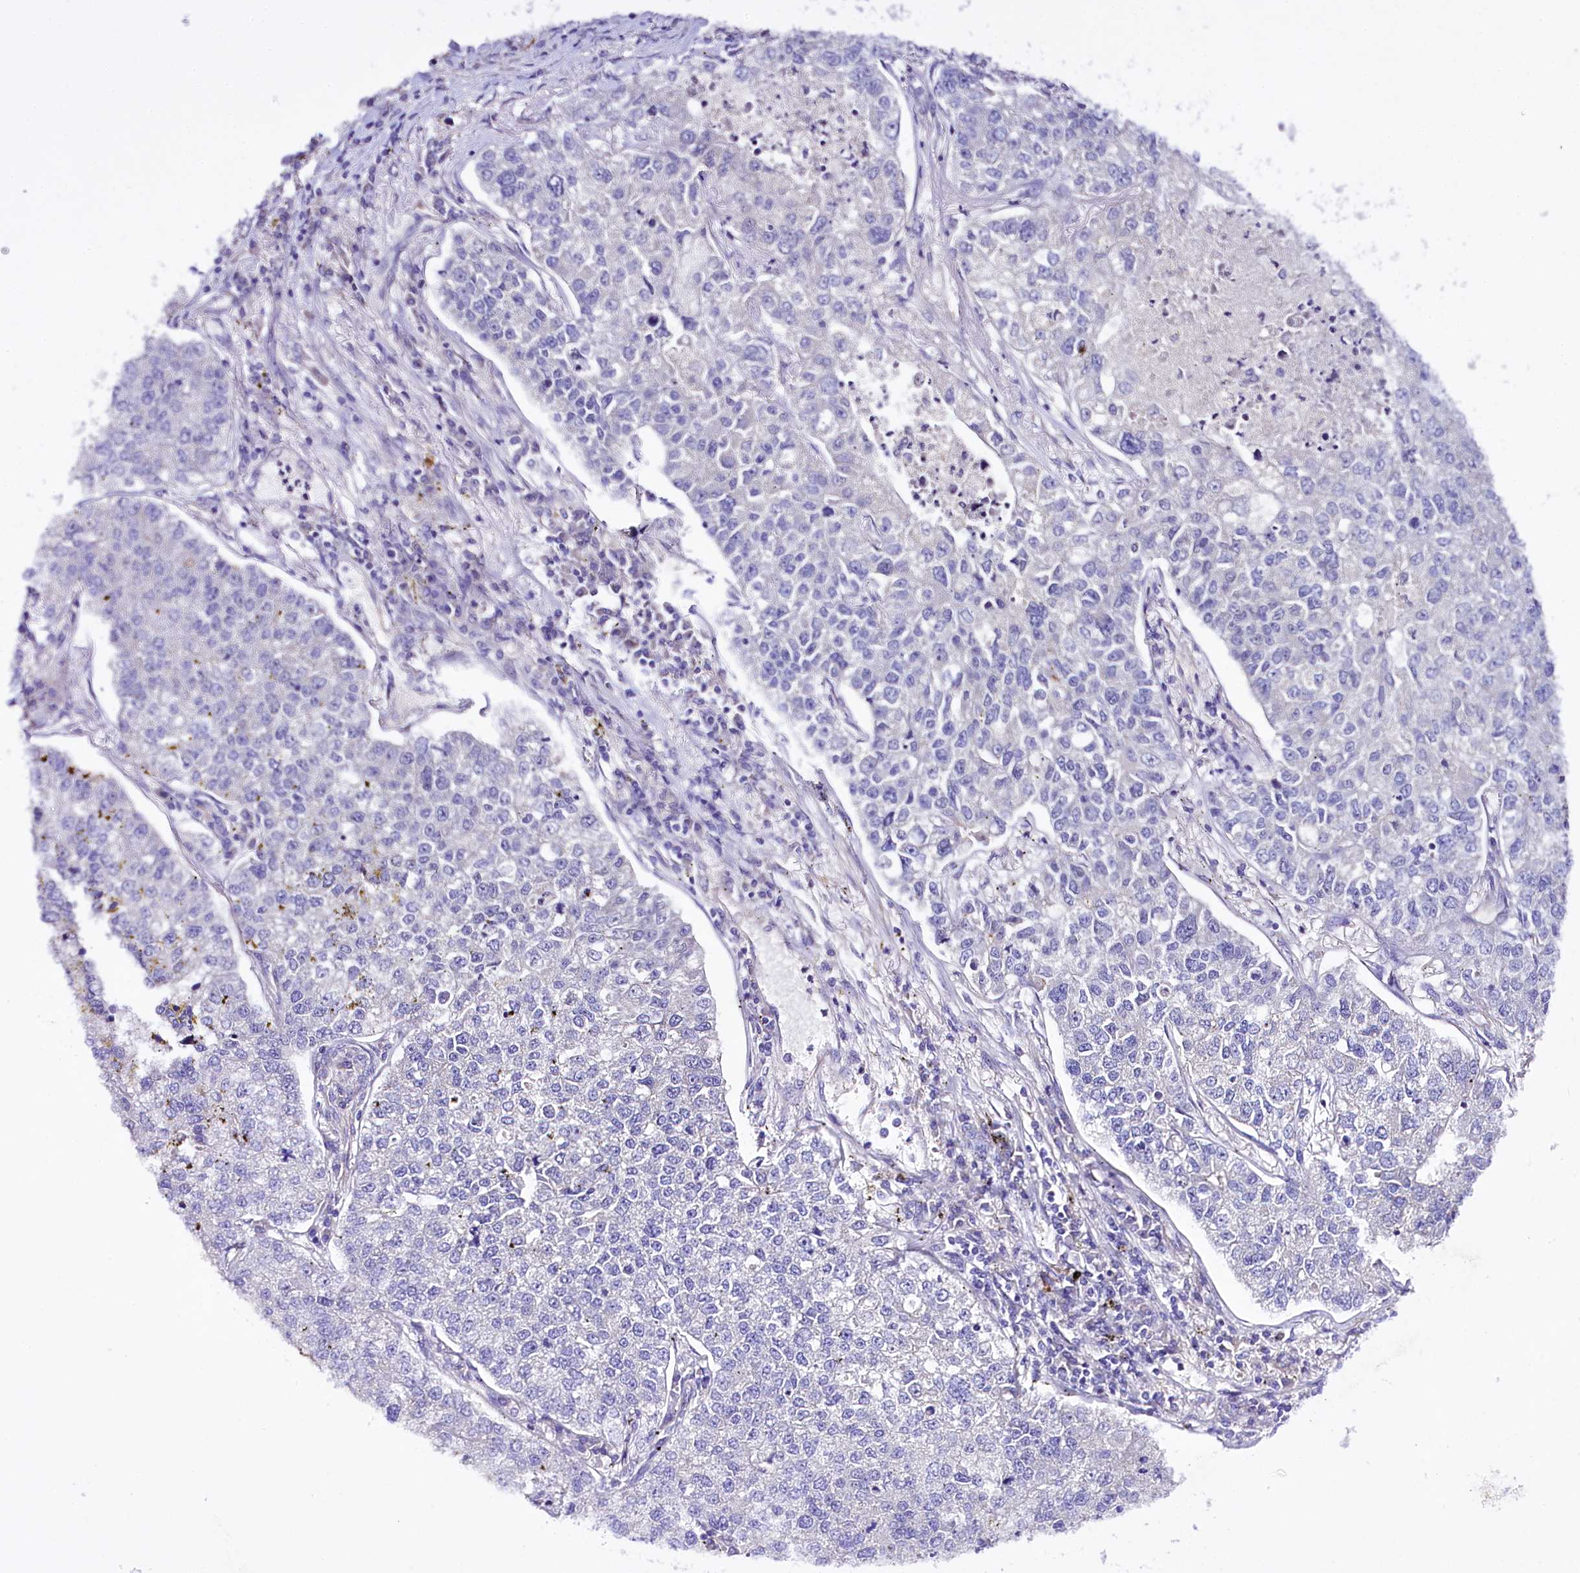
{"staining": {"intensity": "negative", "quantity": "none", "location": "none"}, "tissue": "lung cancer", "cell_type": "Tumor cells", "image_type": "cancer", "snomed": [{"axis": "morphology", "description": "Adenocarcinoma, NOS"}, {"axis": "topography", "description": "Lung"}], "caption": "Lung adenocarcinoma was stained to show a protein in brown. There is no significant expression in tumor cells. The staining was performed using DAB to visualize the protein expression in brown, while the nuclei were stained in blue with hematoxylin (Magnification: 20x).", "gene": "SLC7A1", "patient": {"sex": "male", "age": 49}}